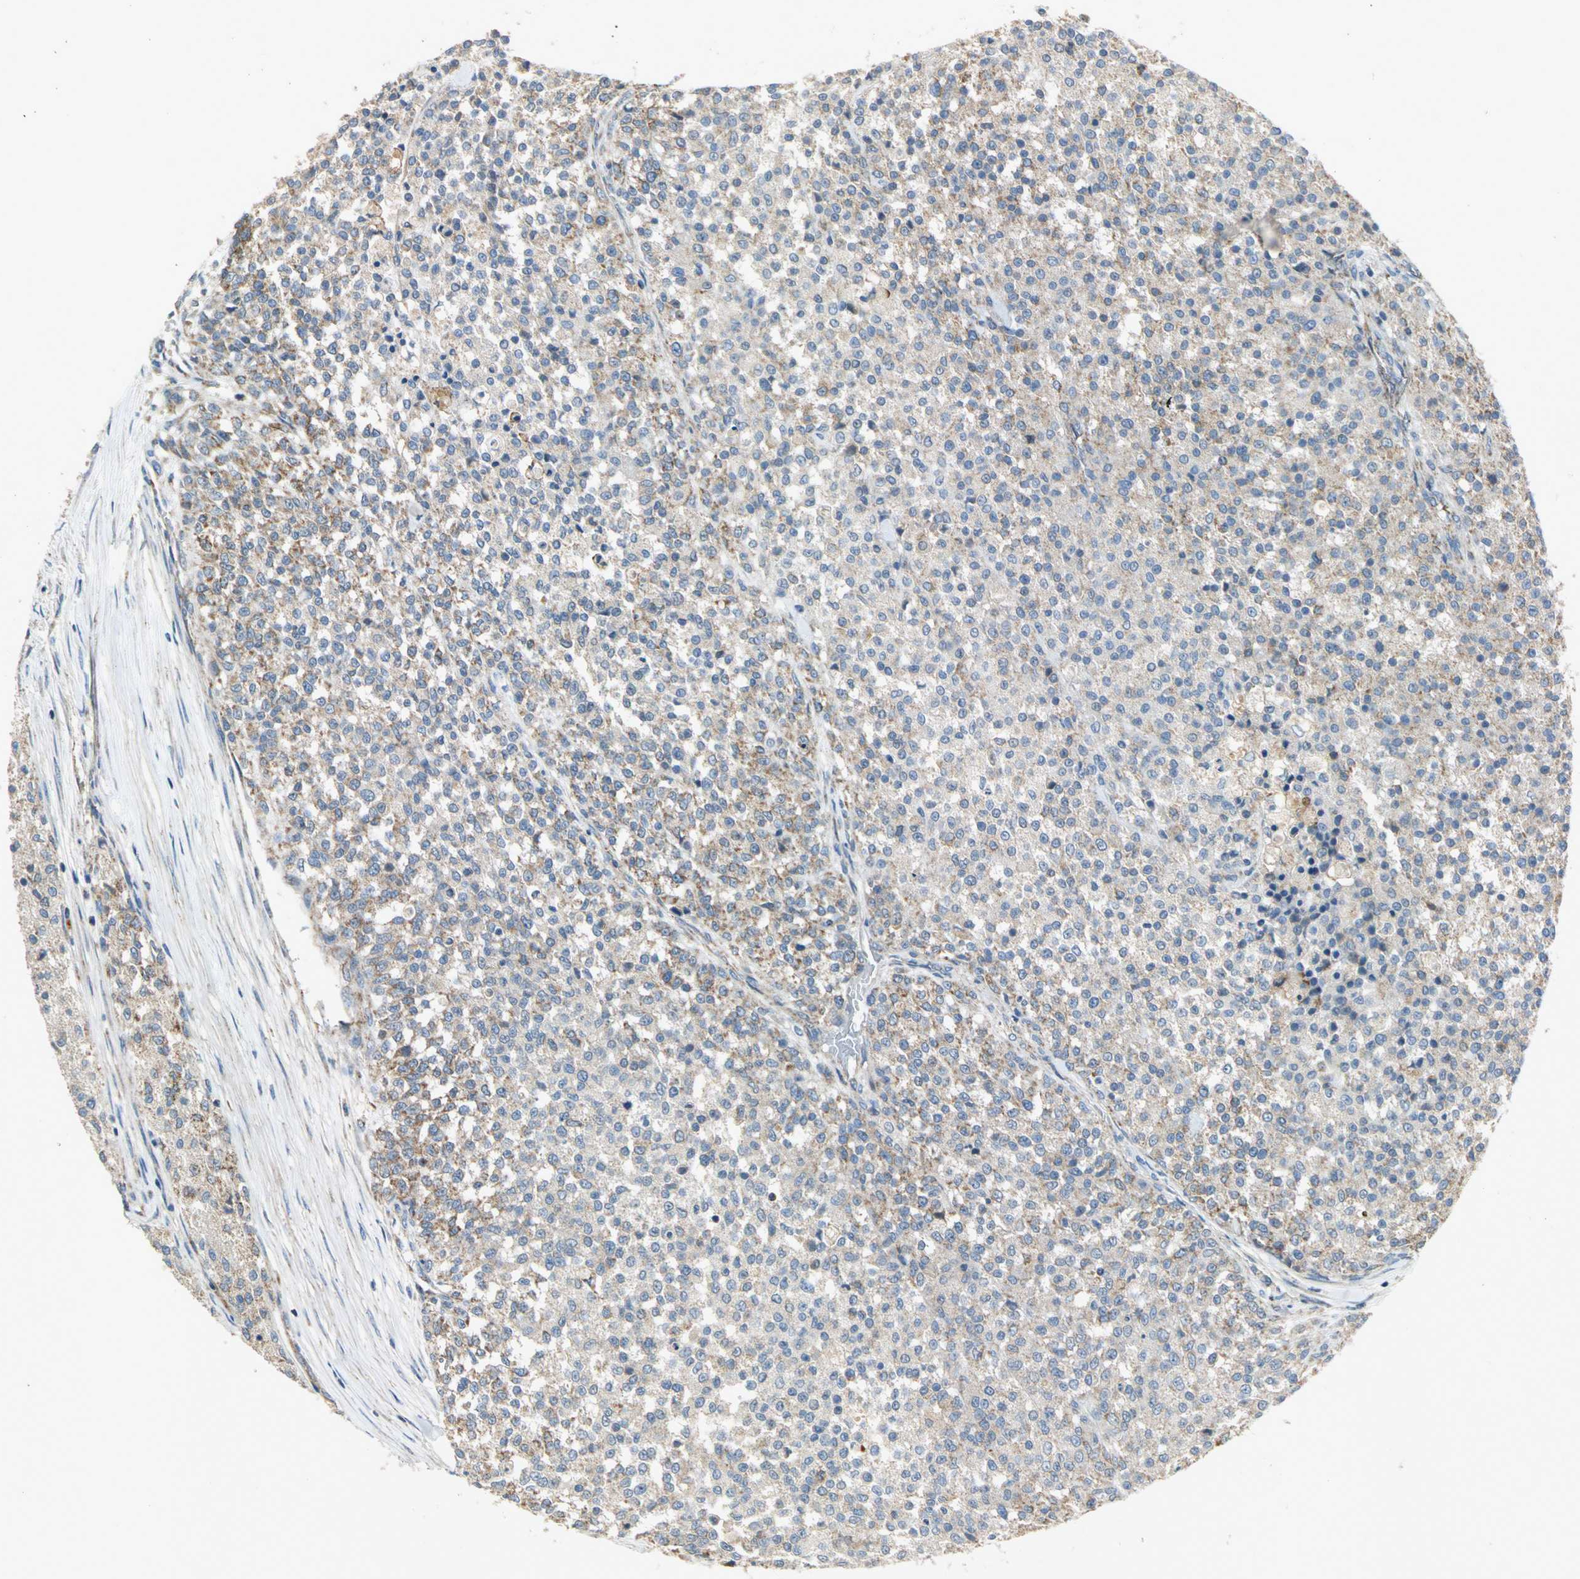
{"staining": {"intensity": "moderate", "quantity": ">75%", "location": "cytoplasmic/membranous"}, "tissue": "testis cancer", "cell_type": "Tumor cells", "image_type": "cancer", "snomed": [{"axis": "morphology", "description": "Seminoma, NOS"}, {"axis": "topography", "description": "Testis"}], "caption": "Protein expression analysis of human seminoma (testis) reveals moderate cytoplasmic/membranous expression in approximately >75% of tumor cells.", "gene": "NDUFB5", "patient": {"sex": "male", "age": 59}}